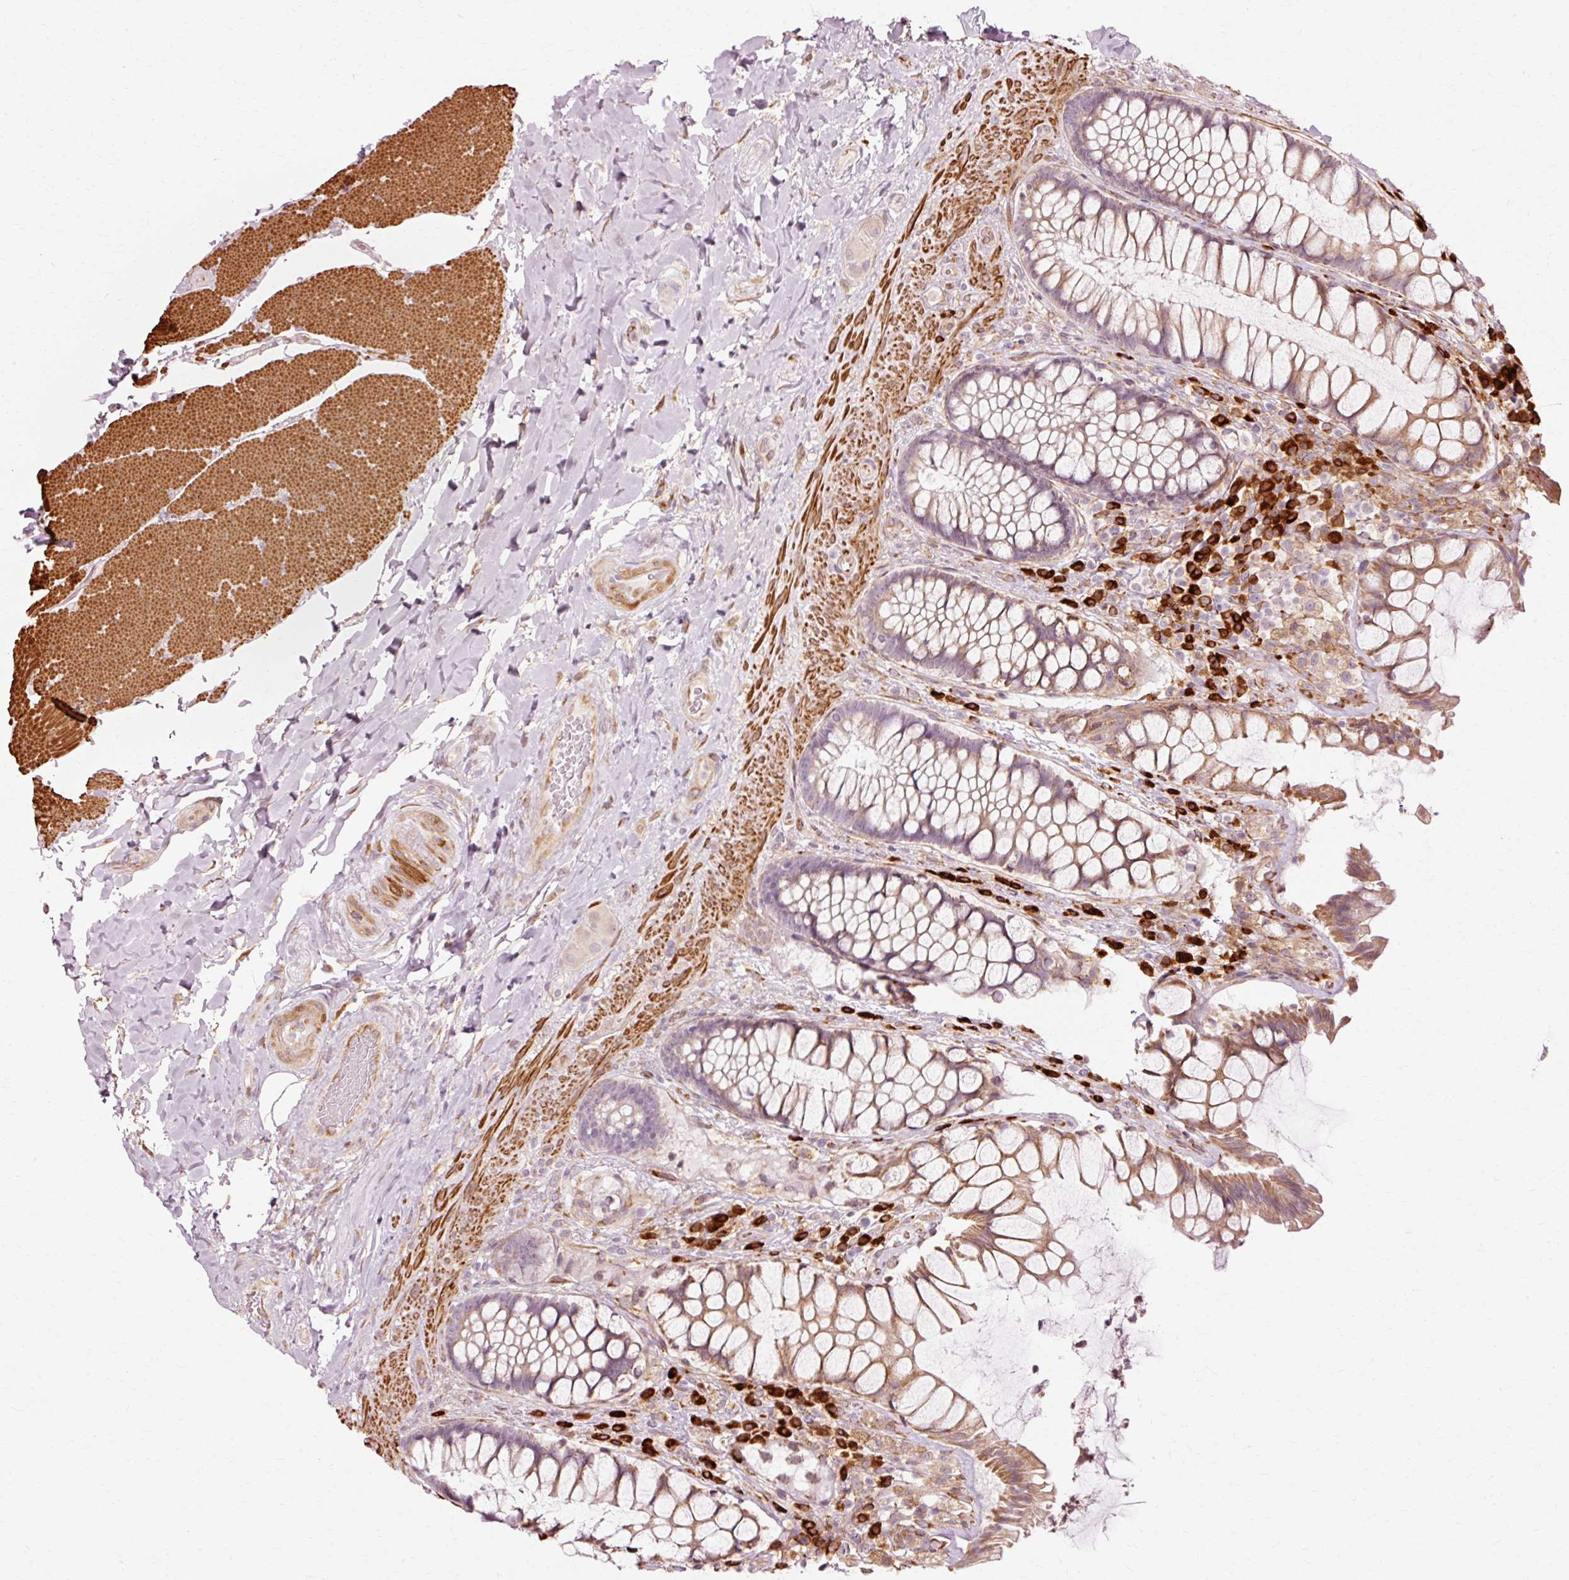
{"staining": {"intensity": "moderate", "quantity": "25%-75%", "location": "cytoplasmic/membranous"}, "tissue": "rectum", "cell_type": "Glandular cells", "image_type": "normal", "snomed": [{"axis": "morphology", "description": "Normal tissue, NOS"}, {"axis": "topography", "description": "Rectum"}], "caption": "Moderate cytoplasmic/membranous expression for a protein is identified in about 25%-75% of glandular cells of normal rectum using immunohistochemistry.", "gene": "RANBP2", "patient": {"sex": "female", "age": 58}}